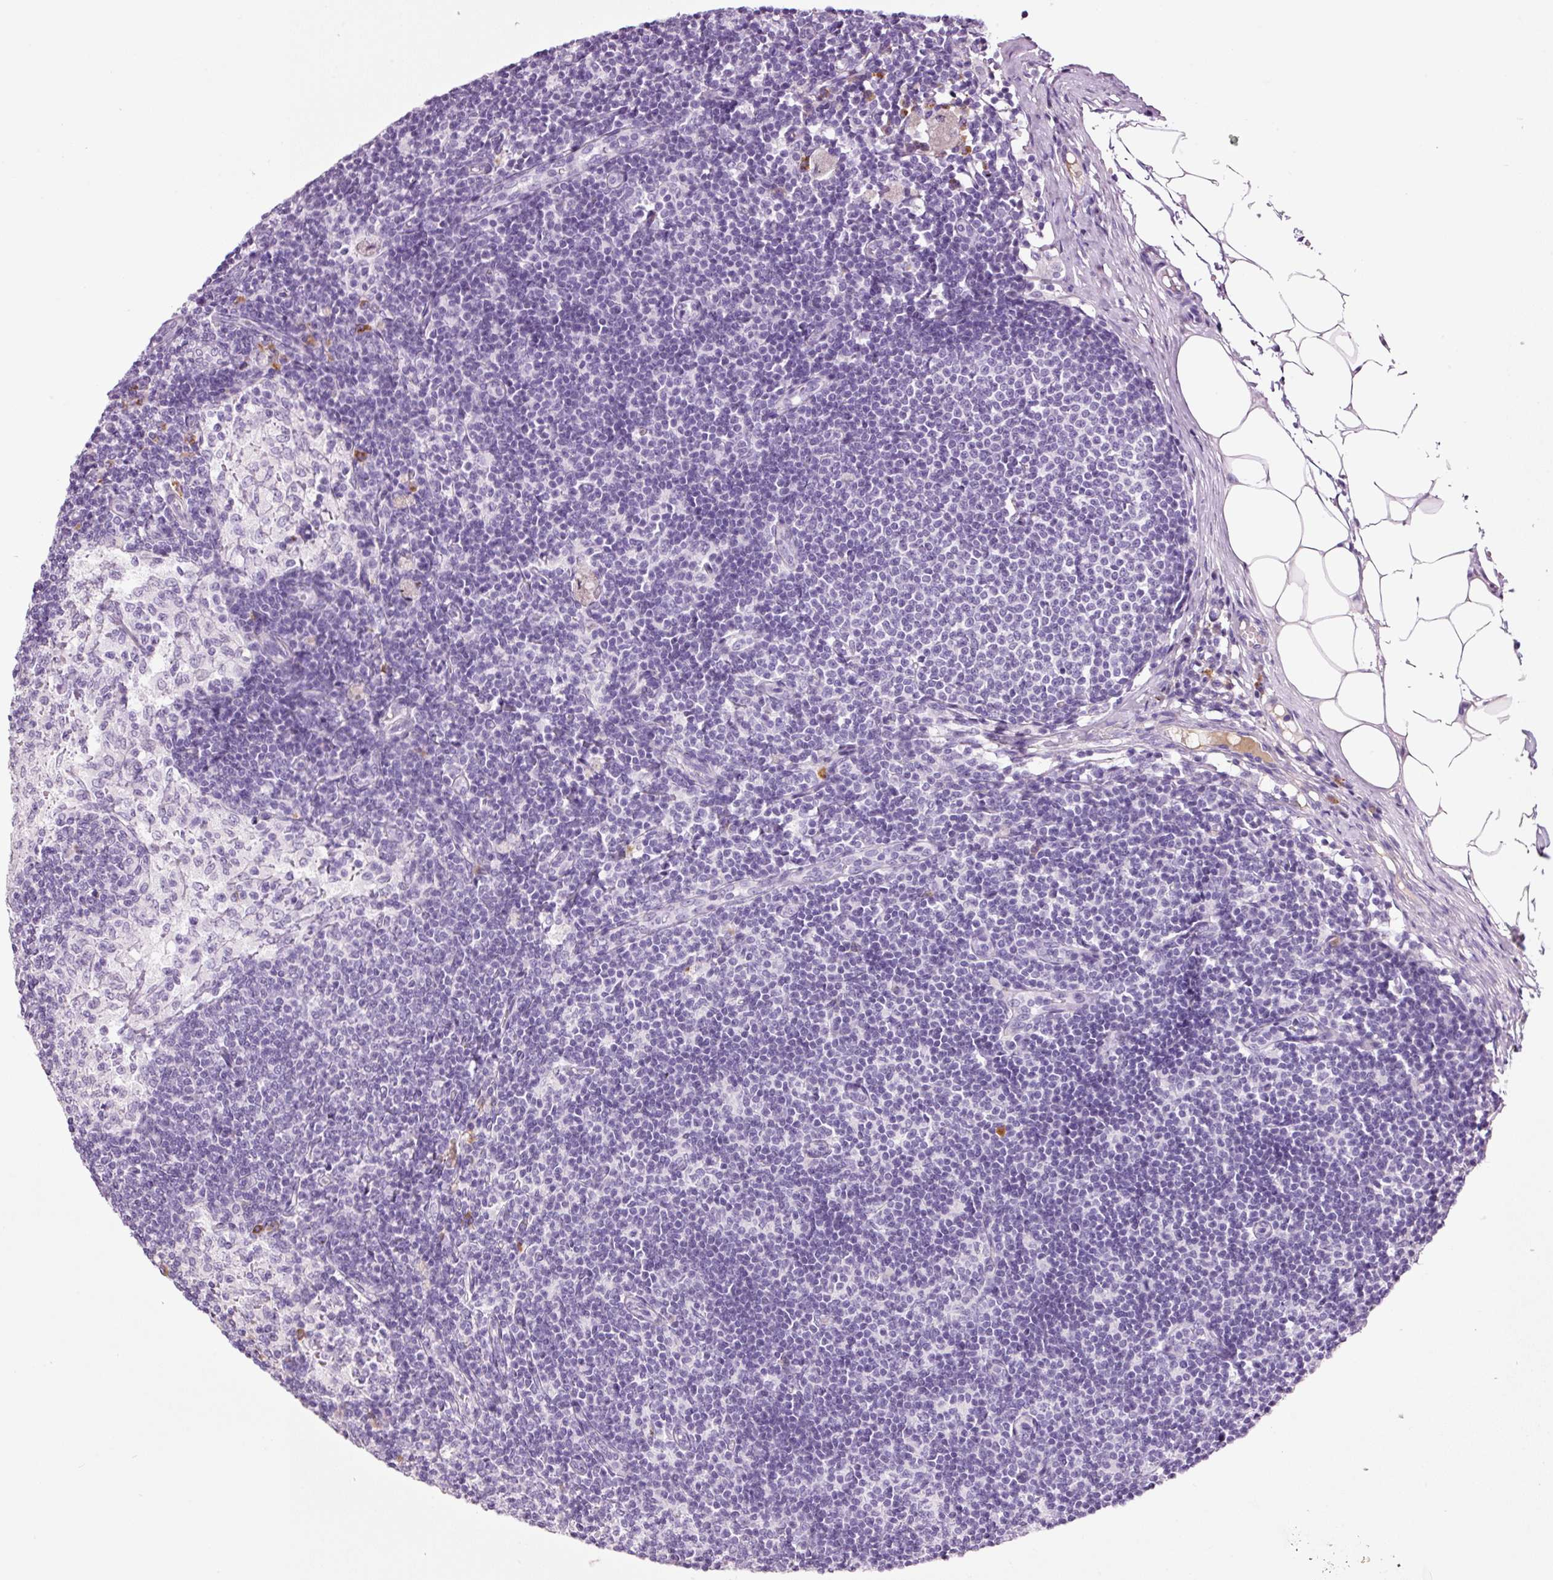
{"staining": {"intensity": "negative", "quantity": "none", "location": "none"}, "tissue": "lymph node", "cell_type": "Germinal center cells", "image_type": "normal", "snomed": [{"axis": "morphology", "description": "Normal tissue, NOS"}, {"axis": "topography", "description": "Lymph node"}], "caption": "There is no significant expression in germinal center cells of lymph node. (DAB (3,3'-diaminobenzidine) IHC, high magnification).", "gene": "KLF1", "patient": {"sex": "male", "age": 49}}